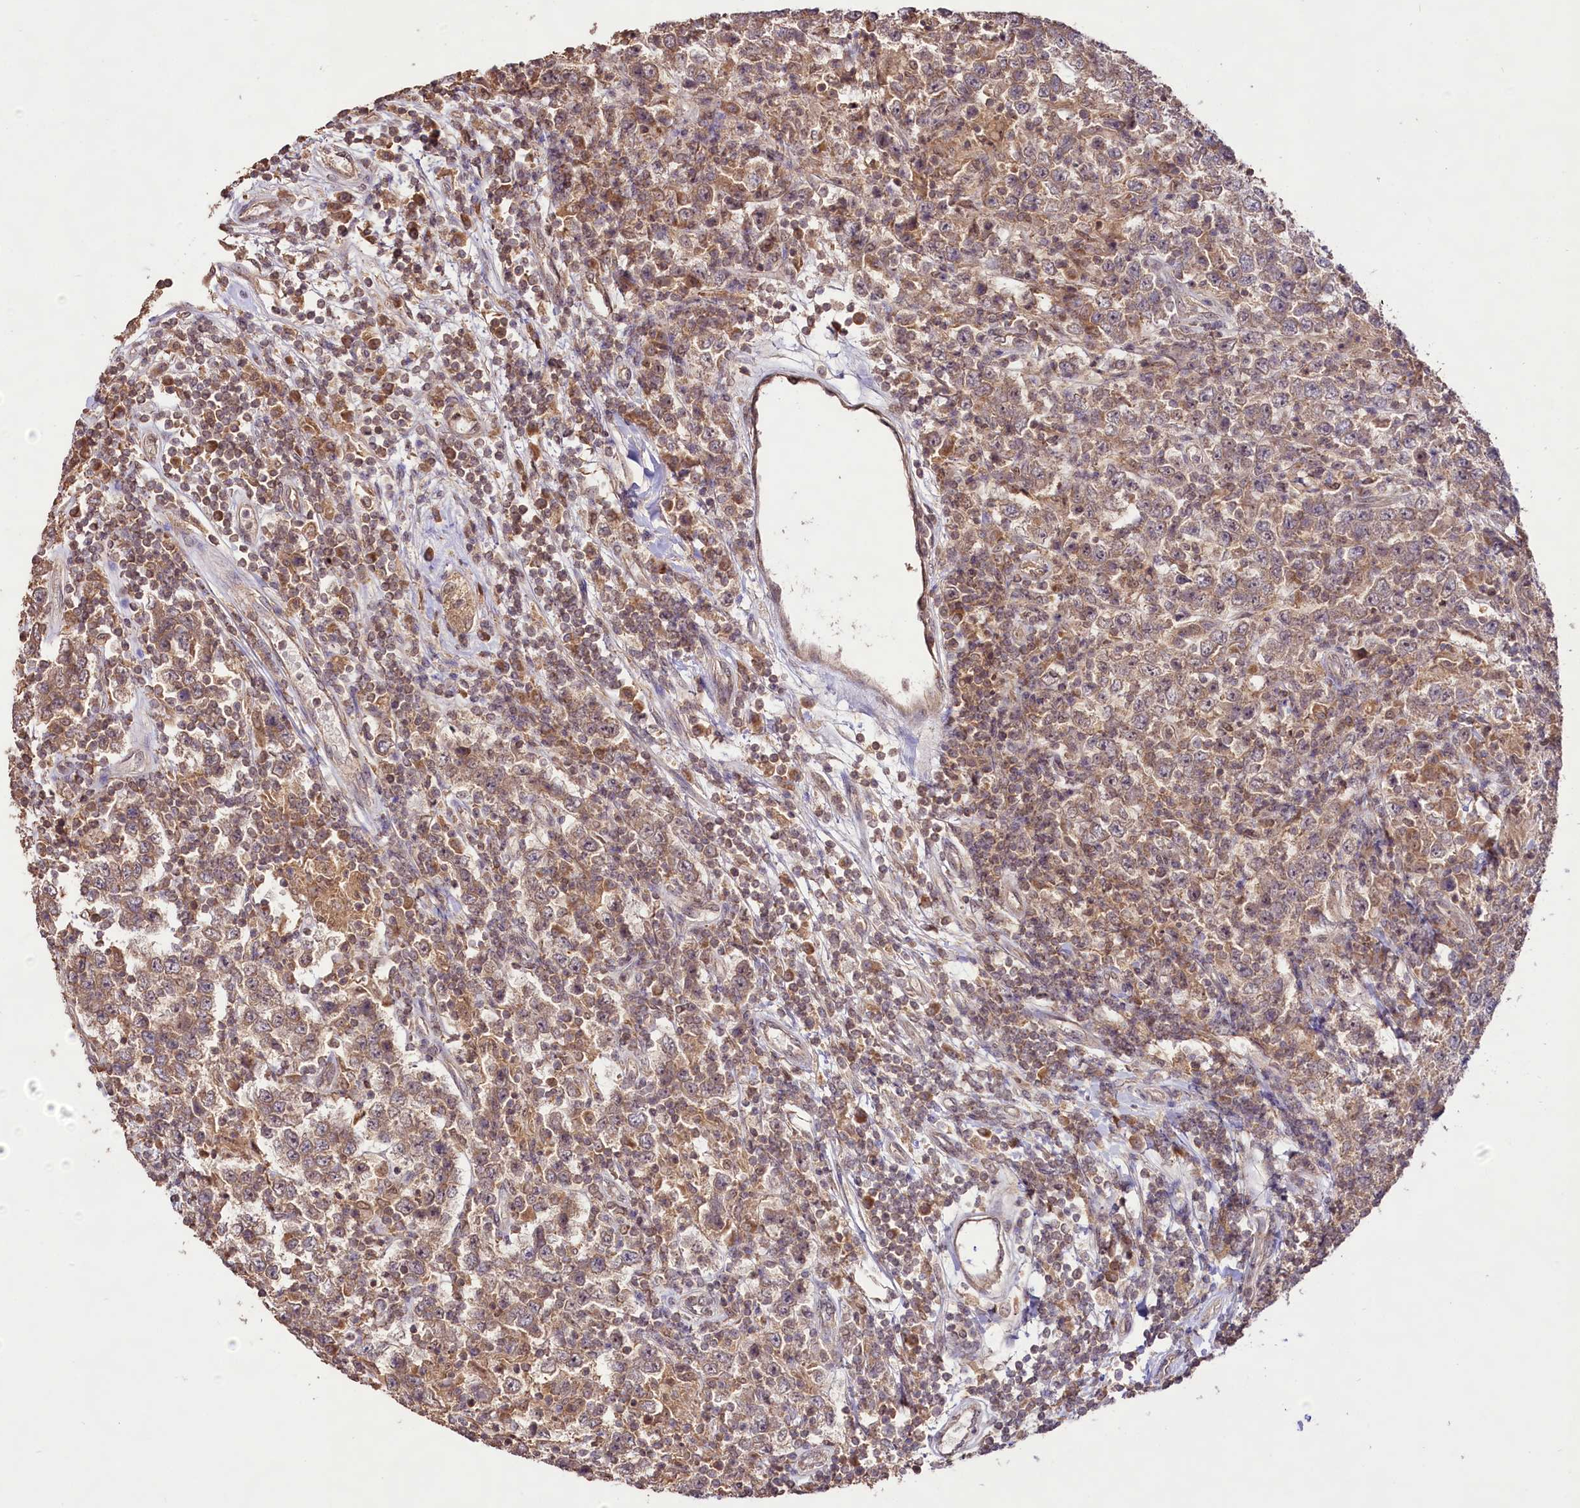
{"staining": {"intensity": "weak", "quantity": "25%-75%", "location": "cytoplasmic/membranous,nuclear"}, "tissue": "testis cancer", "cell_type": "Tumor cells", "image_type": "cancer", "snomed": [{"axis": "morphology", "description": "Normal tissue, NOS"}, {"axis": "morphology", "description": "Urothelial carcinoma, High grade"}, {"axis": "morphology", "description": "Seminoma, NOS"}, {"axis": "morphology", "description": "Carcinoma, Embryonal, NOS"}, {"axis": "topography", "description": "Urinary bladder"}, {"axis": "topography", "description": "Testis"}], "caption": "This photomicrograph exhibits immunohistochemistry (IHC) staining of human testis cancer, with low weak cytoplasmic/membranous and nuclear expression in approximately 25%-75% of tumor cells.", "gene": "RRP8", "patient": {"sex": "male", "age": 41}}